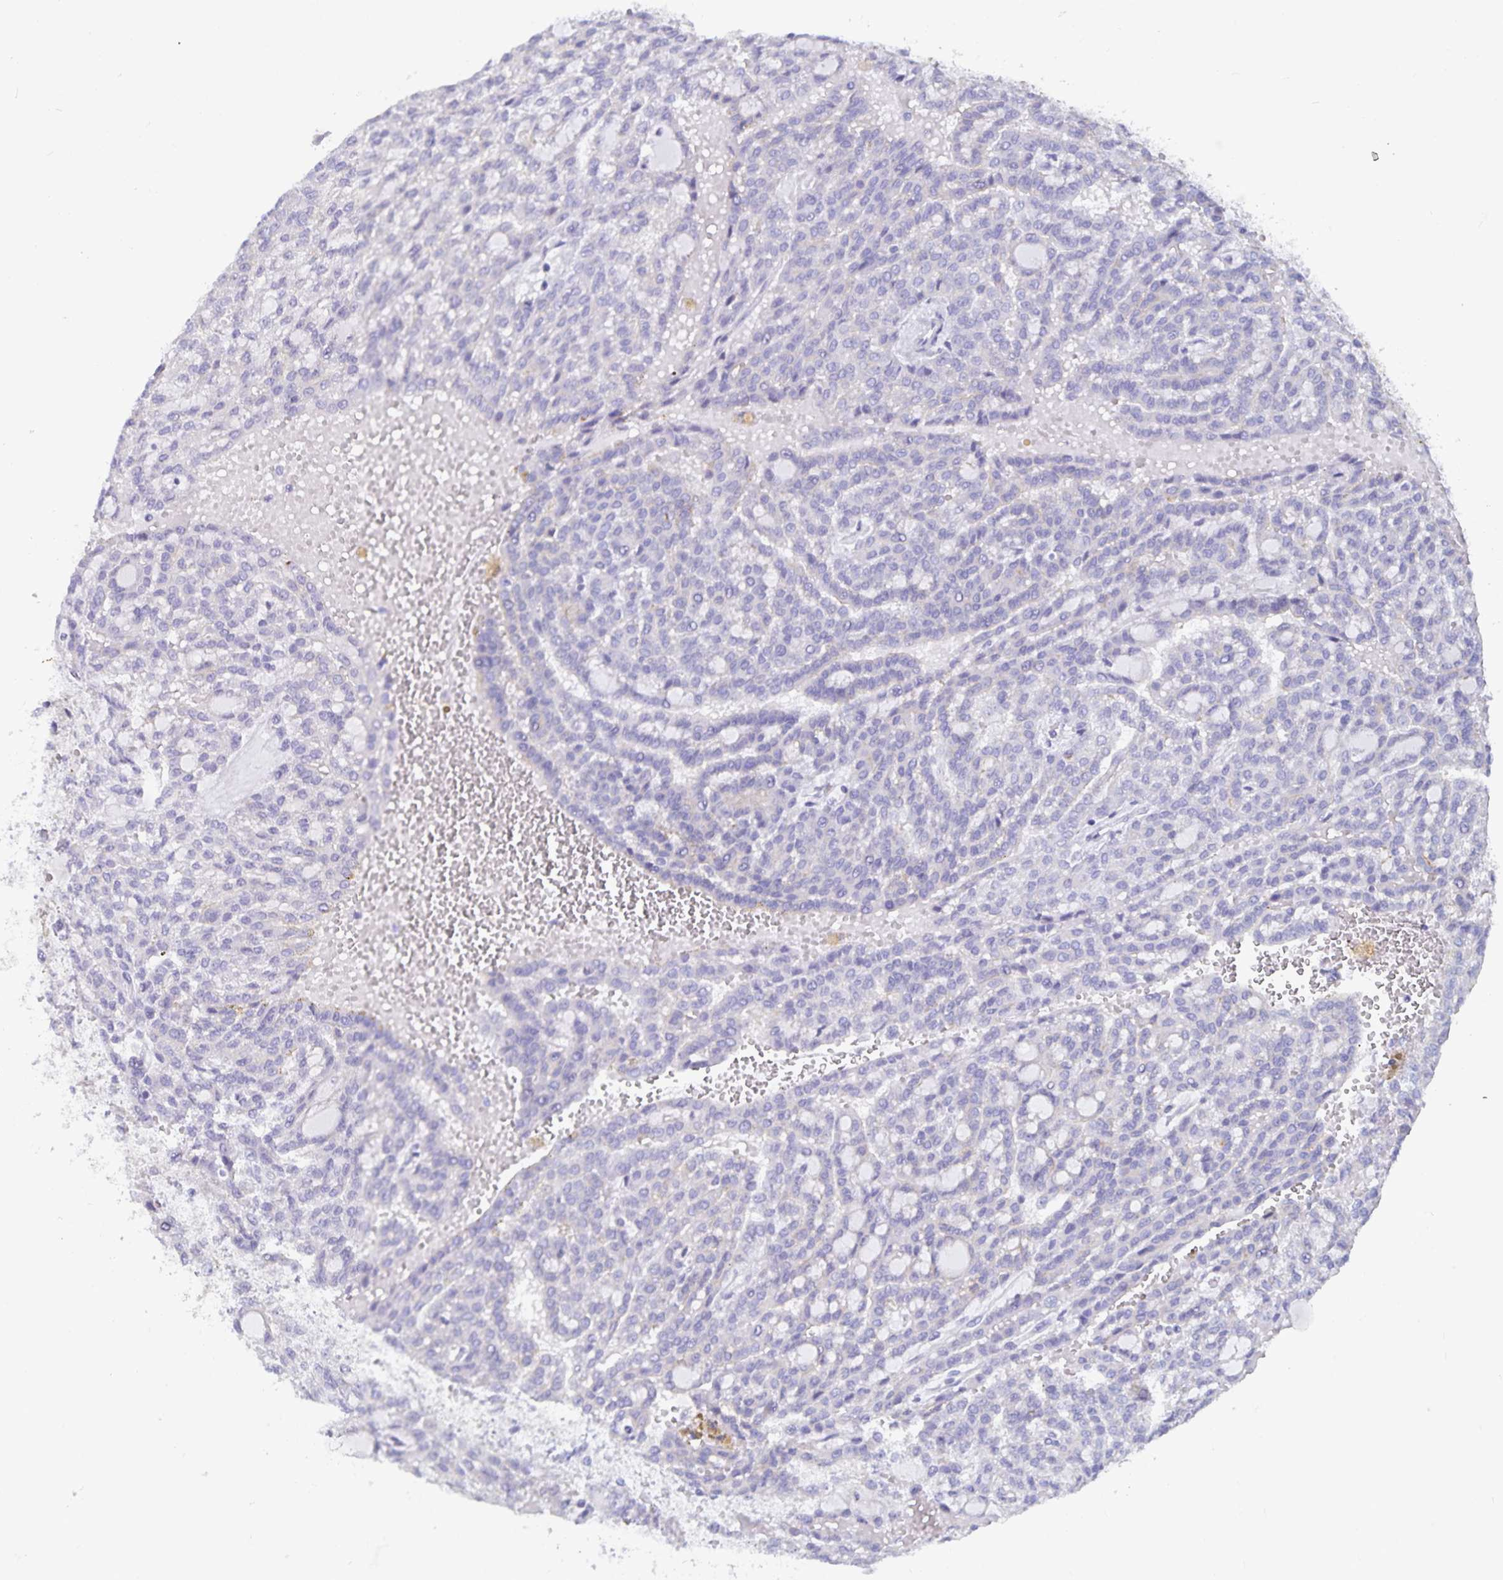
{"staining": {"intensity": "negative", "quantity": "none", "location": "none"}, "tissue": "renal cancer", "cell_type": "Tumor cells", "image_type": "cancer", "snomed": [{"axis": "morphology", "description": "Adenocarcinoma, NOS"}, {"axis": "topography", "description": "Kidney"}], "caption": "An image of renal cancer (adenocarcinoma) stained for a protein displays no brown staining in tumor cells.", "gene": "PLAC1", "patient": {"sex": "male", "age": 63}}